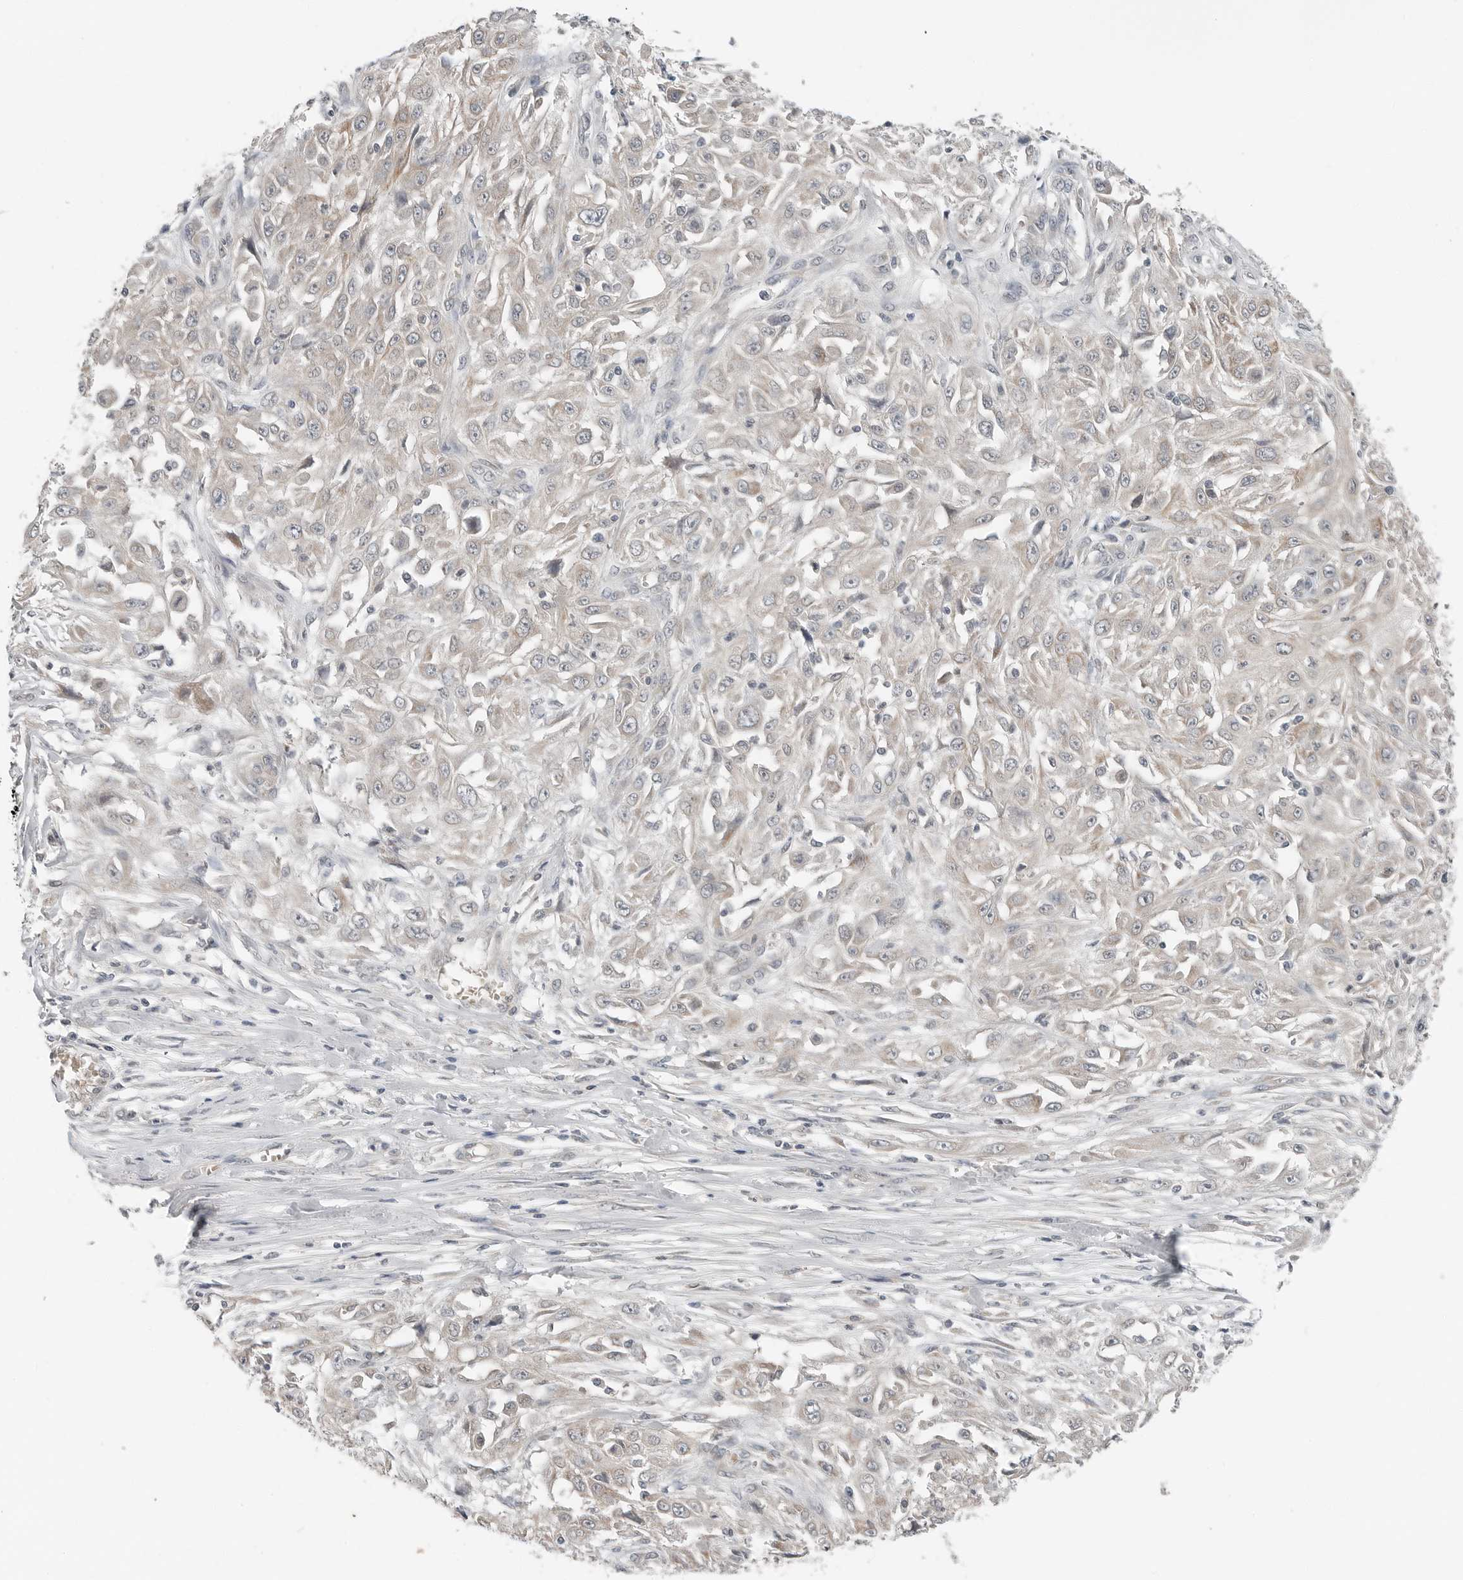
{"staining": {"intensity": "weak", "quantity": "25%-75%", "location": "cytoplasmic/membranous"}, "tissue": "skin cancer", "cell_type": "Tumor cells", "image_type": "cancer", "snomed": [{"axis": "morphology", "description": "Squamous cell carcinoma, NOS"}, {"axis": "morphology", "description": "Squamous cell carcinoma, metastatic, NOS"}, {"axis": "topography", "description": "Skin"}, {"axis": "topography", "description": "Lymph node"}], "caption": "About 25%-75% of tumor cells in skin metastatic squamous cell carcinoma exhibit weak cytoplasmic/membranous protein staining as visualized by brown immunohistochemical staining.", "gene": "FCRLB", "patient": {"sex": "male", "age": 75}}